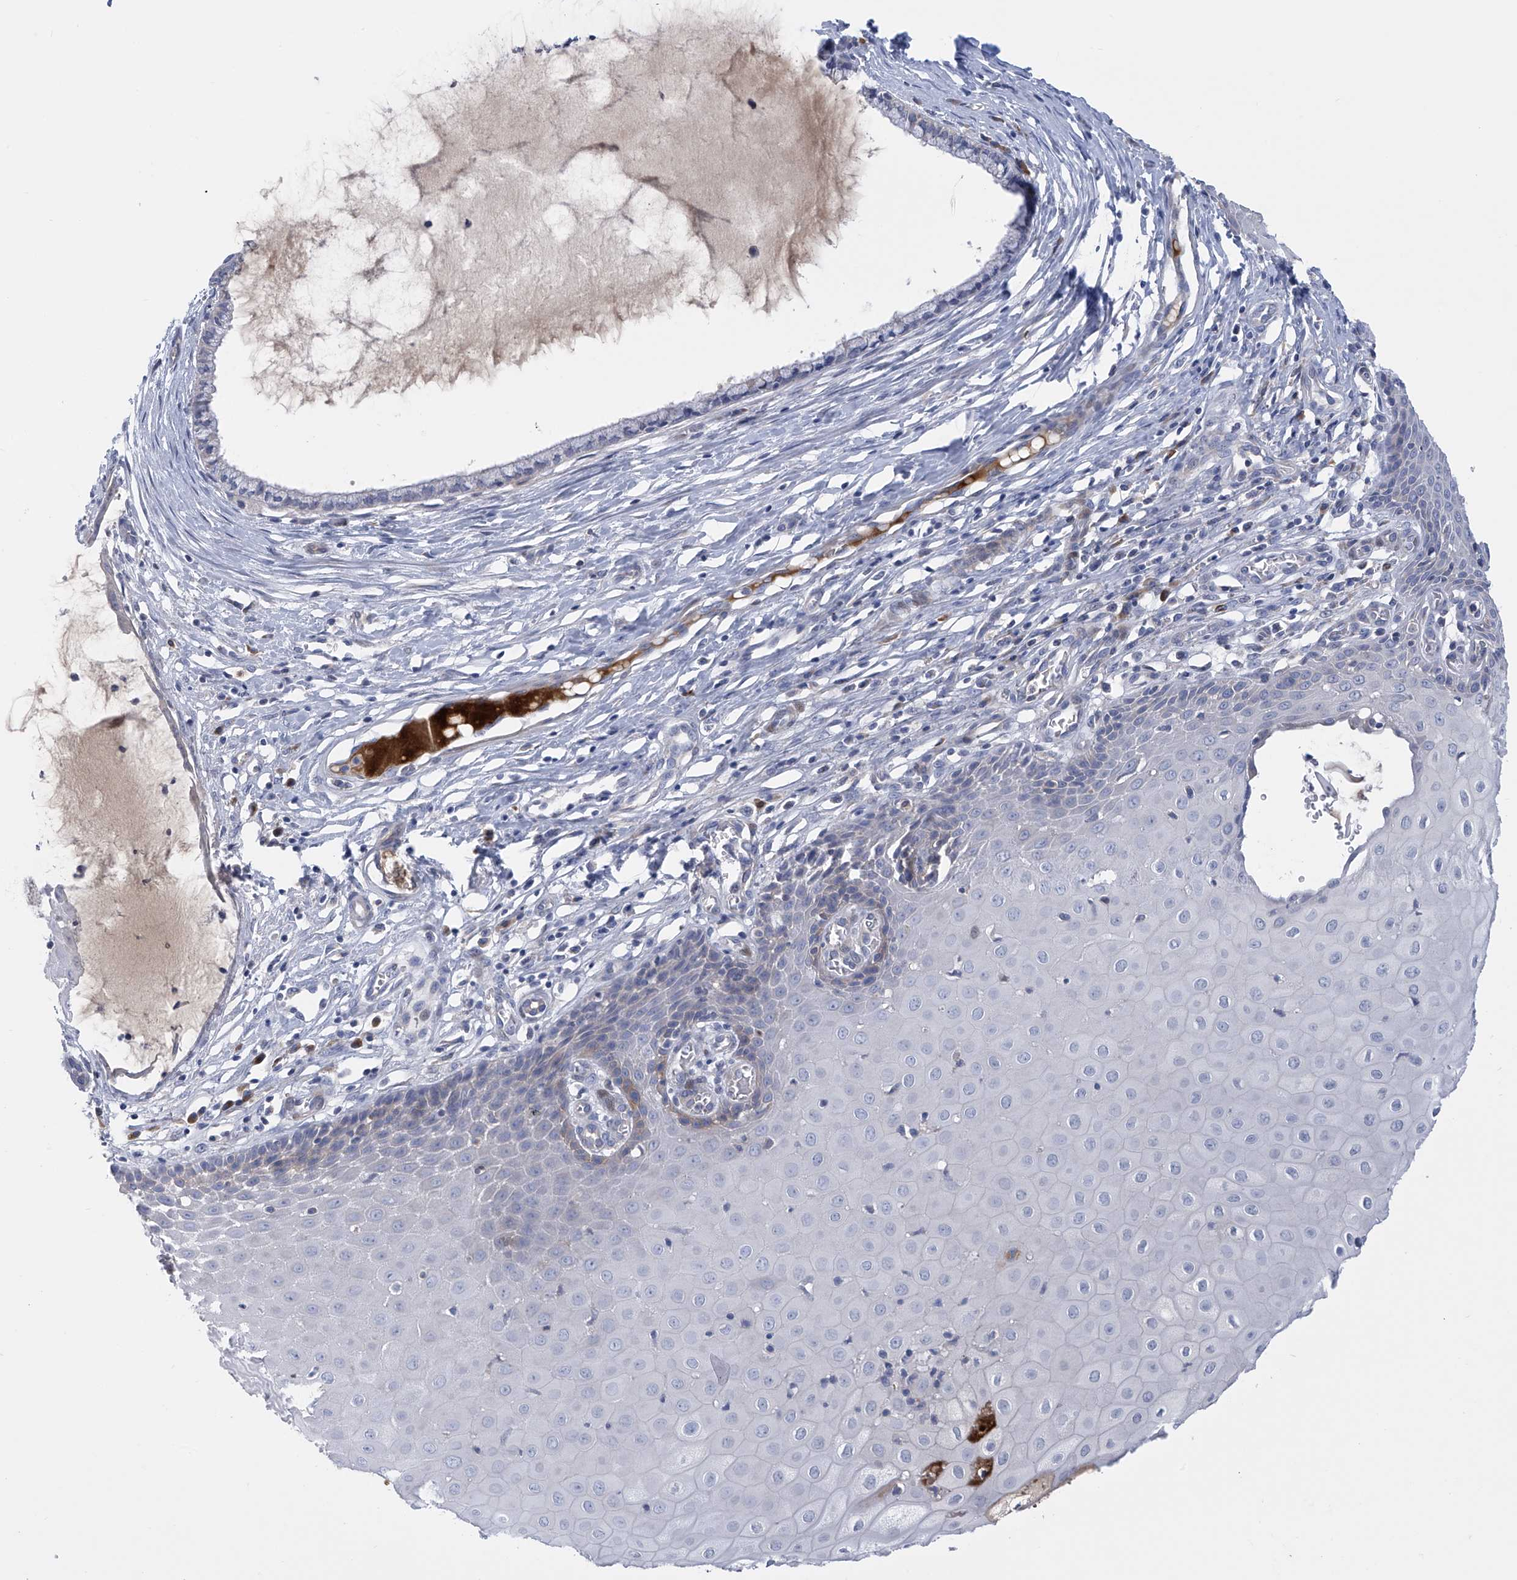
{"staining": {"intensity": "negative", "quantity": "none", "location": "none"}, "tissue": "cervix", "cell_type": "Glandular cells", "image_type": "normal", "snomed": [{"axis": "morphology", "description": "Normal tissue, NOS"}, {"axis": "topography", "description": "Cervix"}], "caption": "Human cervix stained for a protein using immunohistochemistry (IHC) exhibits no expression in glandular cells.", "gene": "SLCO4A1", "patient": {"sex": "female", "age": 55}}